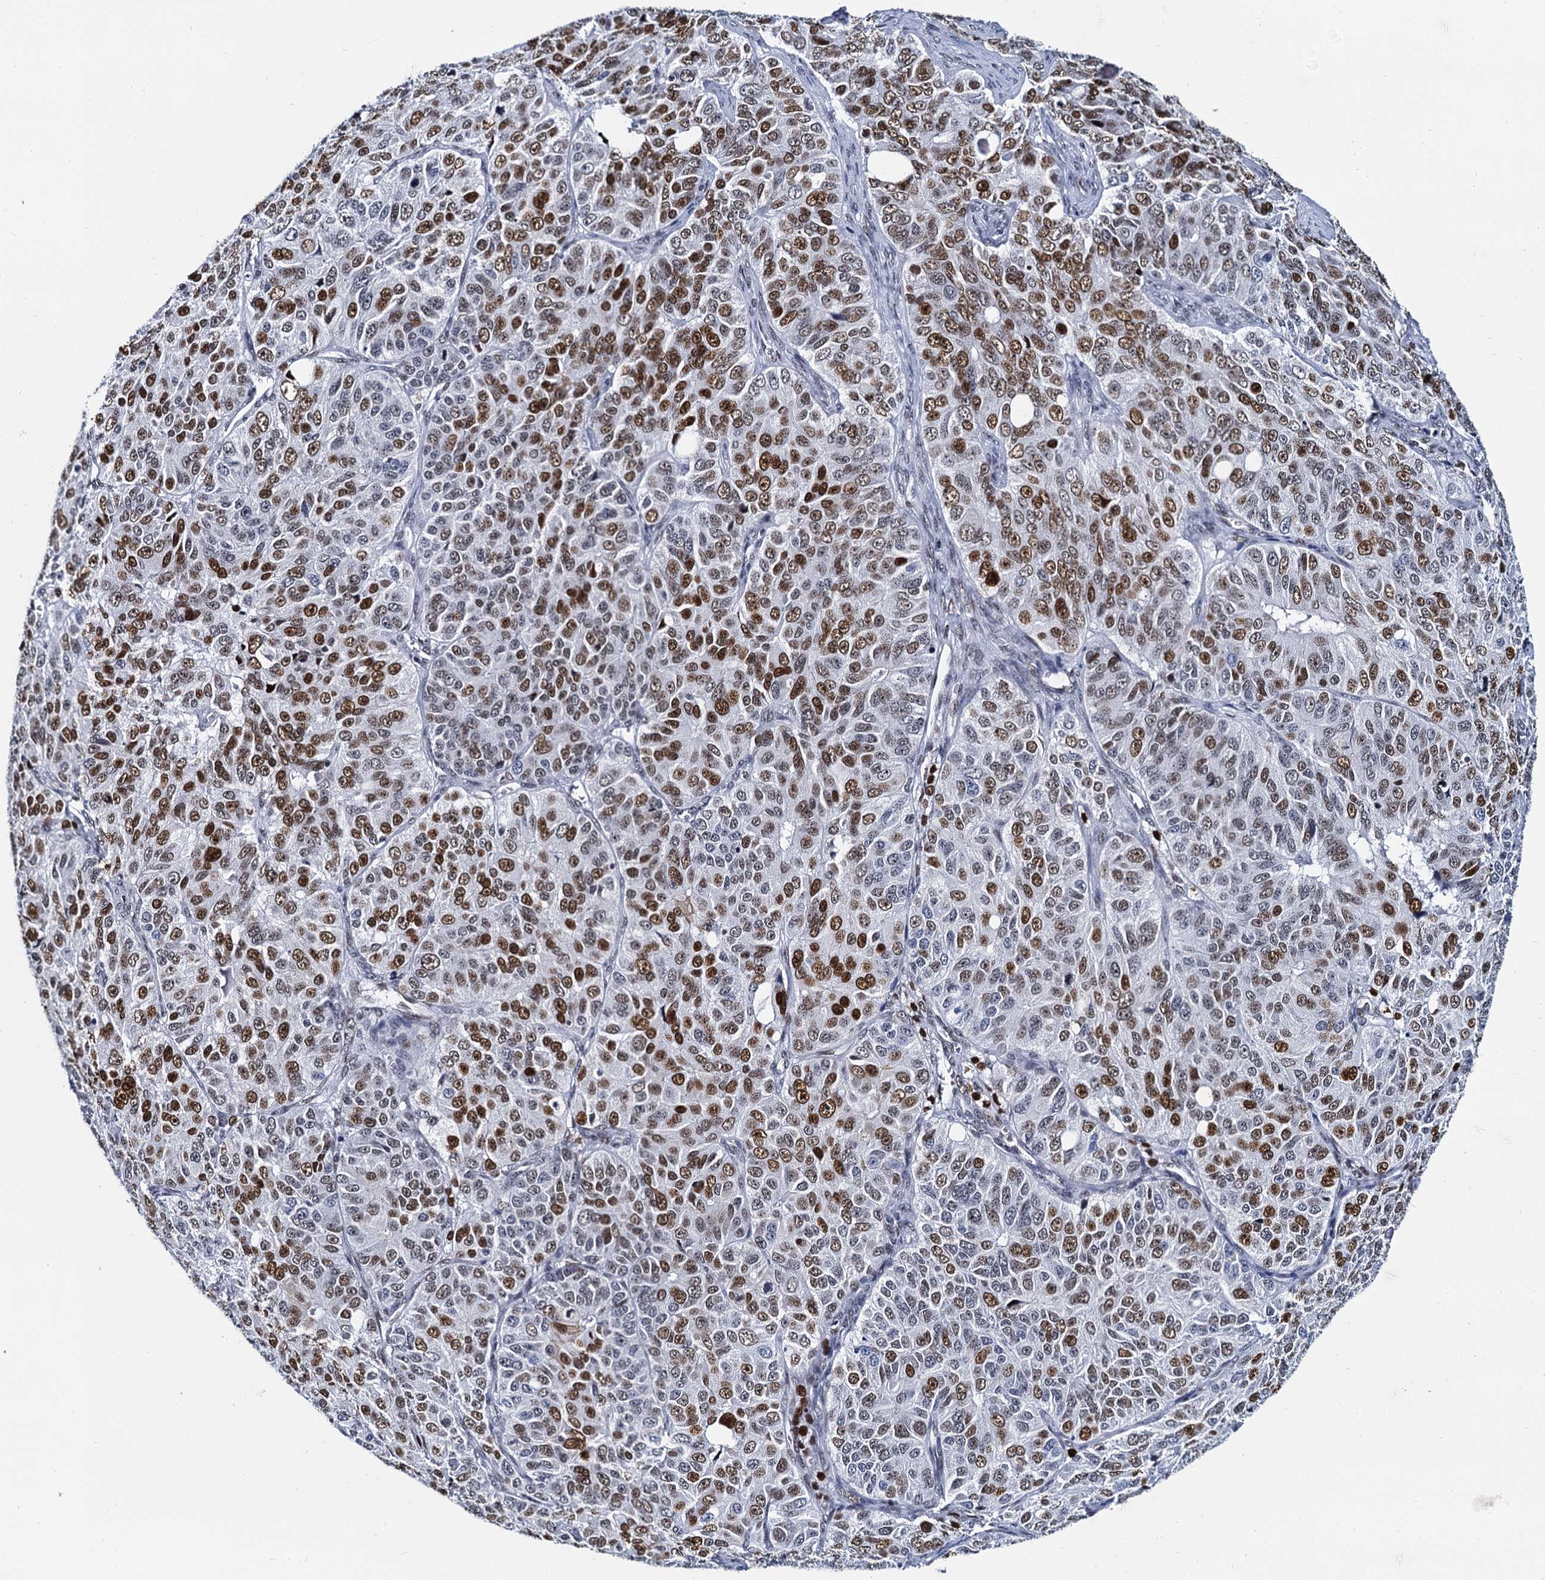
{"staining": {"intensity": "strong", "quantity": "25%-75%", "location": "nuclear"}, "tissue": "ovarian cancer", "cell_type": "Tumor cells", "image_type": "cancer", "snomed": [{"axis": "morphology", "description": "Carcinoma, endometroid"}, {"axis": "topography", "description": "Ovary"}], "caption": "Immunohistochemistry (DAB (3,3'-diaminobenzidine)) staining of ovarian cancer (endometroid carcinoma) reveals strong nuclear protein staining in approximately 25%-75% of tumor cells.", "gene": "CMAS", "patient": {"sex": "female", "age": 51}}